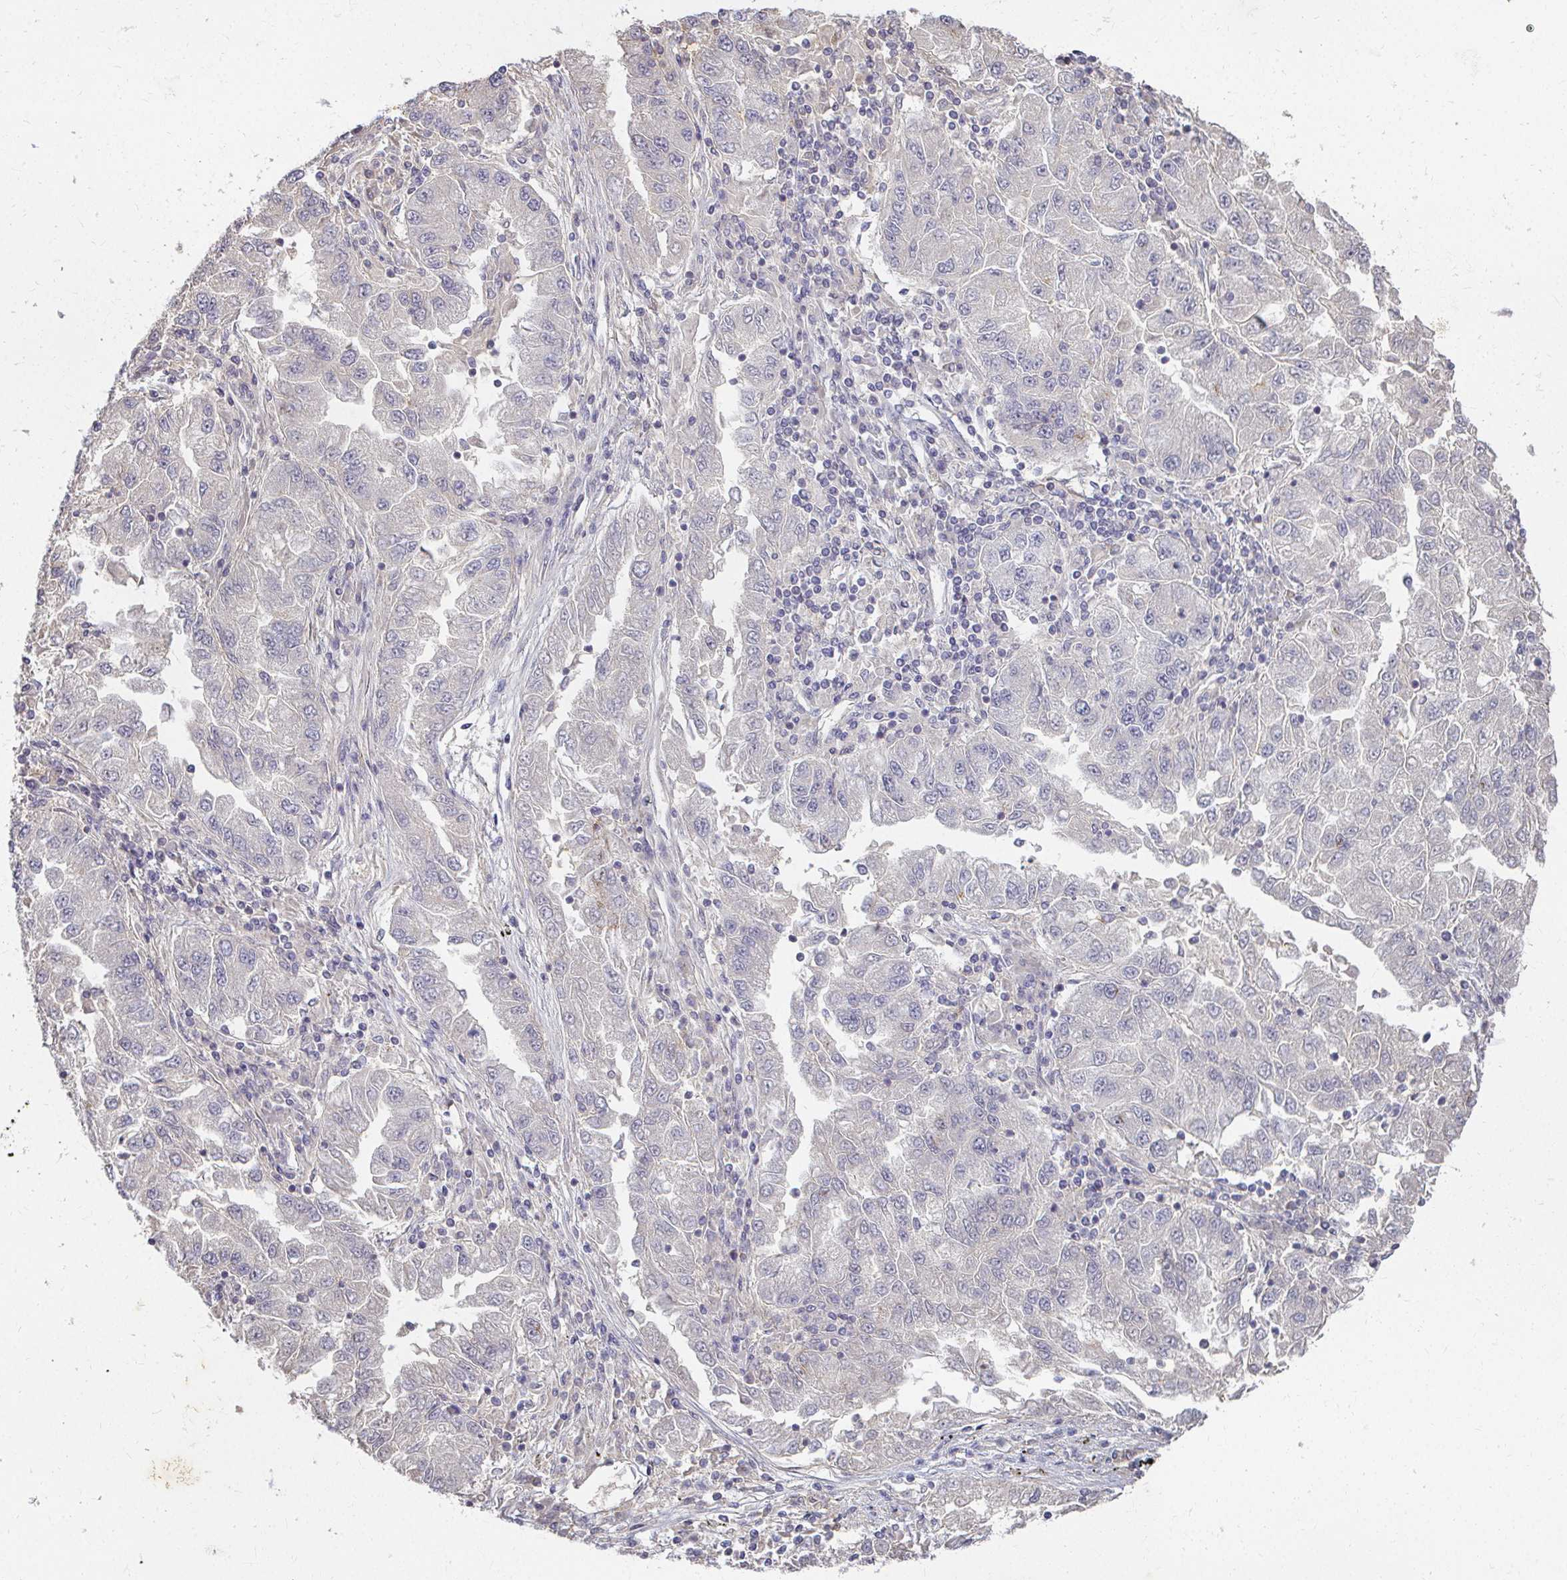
{"staining": {"intensity": "negative", "quantity": "none", "location": "none"}, "tissue": "lung cancer", "cell_type": "Tumor cells", "image_type": "cancer", "snomed": [{"axis": "morphology", "description": "Adenocarcinoma, NOS"}, {"axis": "morphology", "description": "Adenocarcinoma primary or metastatic"}, {"axis": "topography", "description": "Lung"}], "caption": "Lung cancer (adenocarcinoma) was stained to show a protein in brown. There is no significant staining in tumor cells. (Brightfield microscopy of DAB IHC at high magnification).", "gene": "LOXL4", "patient": {"sex": "male", "age": 74}}